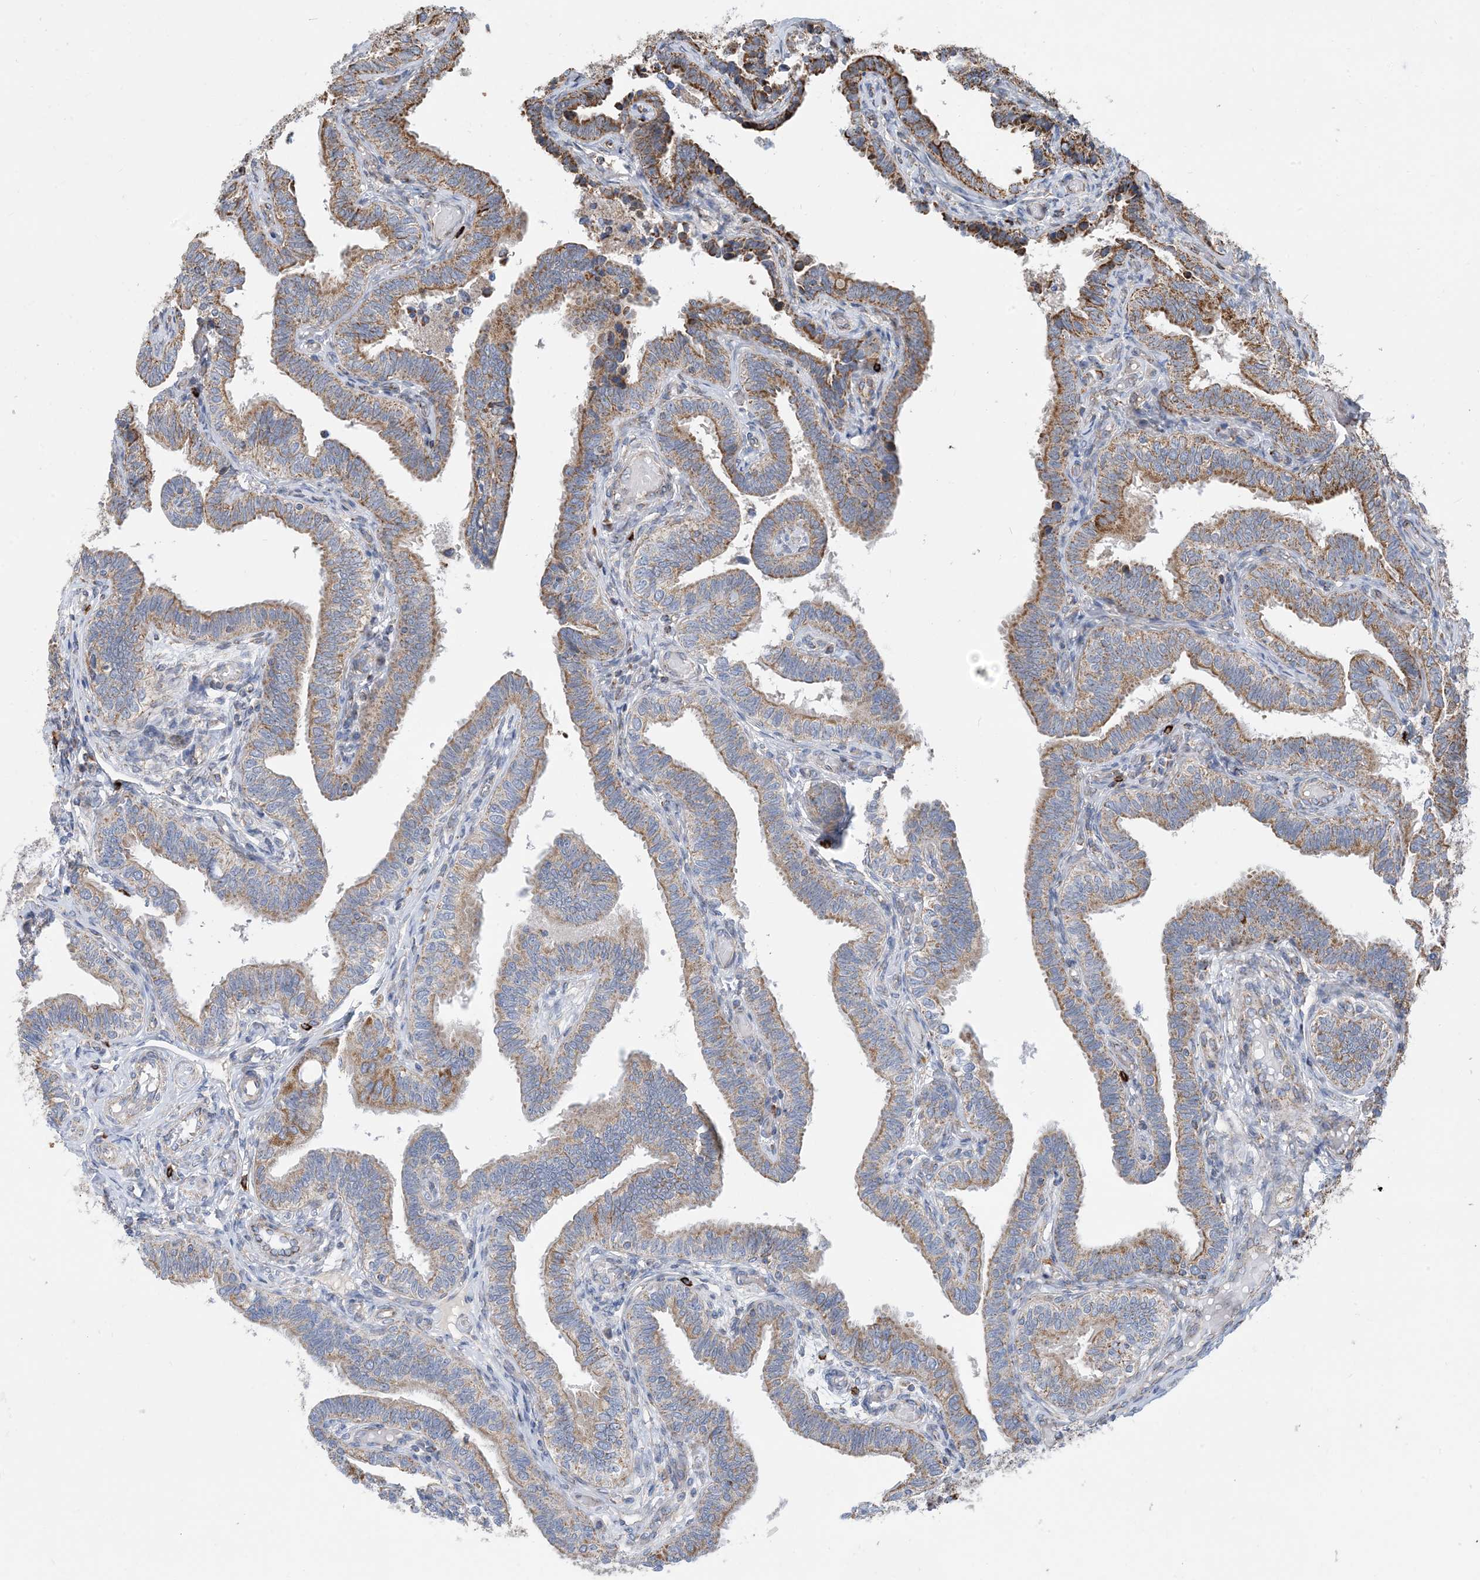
{"staining": {"intensity": "moderate", "quantity": "25%-75%", "location": "cytoplasmic/membranous"}, "tissue": "fallopian tube", "cell_type": "Glandular cells", "image_type": "normal", "snomed": [{"axis": "morphology", "description": "Normal tissue, NOS"}, {"axis": "topography", "description": "Fallopian tube"}], "caption": "Immunohistochemical staining of normal human fallopian tube shows 25%-75% levels of moderate cytoplasmic/membranous protein staining in approximately 25%-75% of glandular cells. The staining was performed using DAB (3,3'-diaminobenzidine) to visualize the protein expression in brown, while the nuclei were stained in blue with hematoxylin (Magnification: 20x).", "gene": "PCDHGA1", "patient": {"sex": "female", "age": 39}}